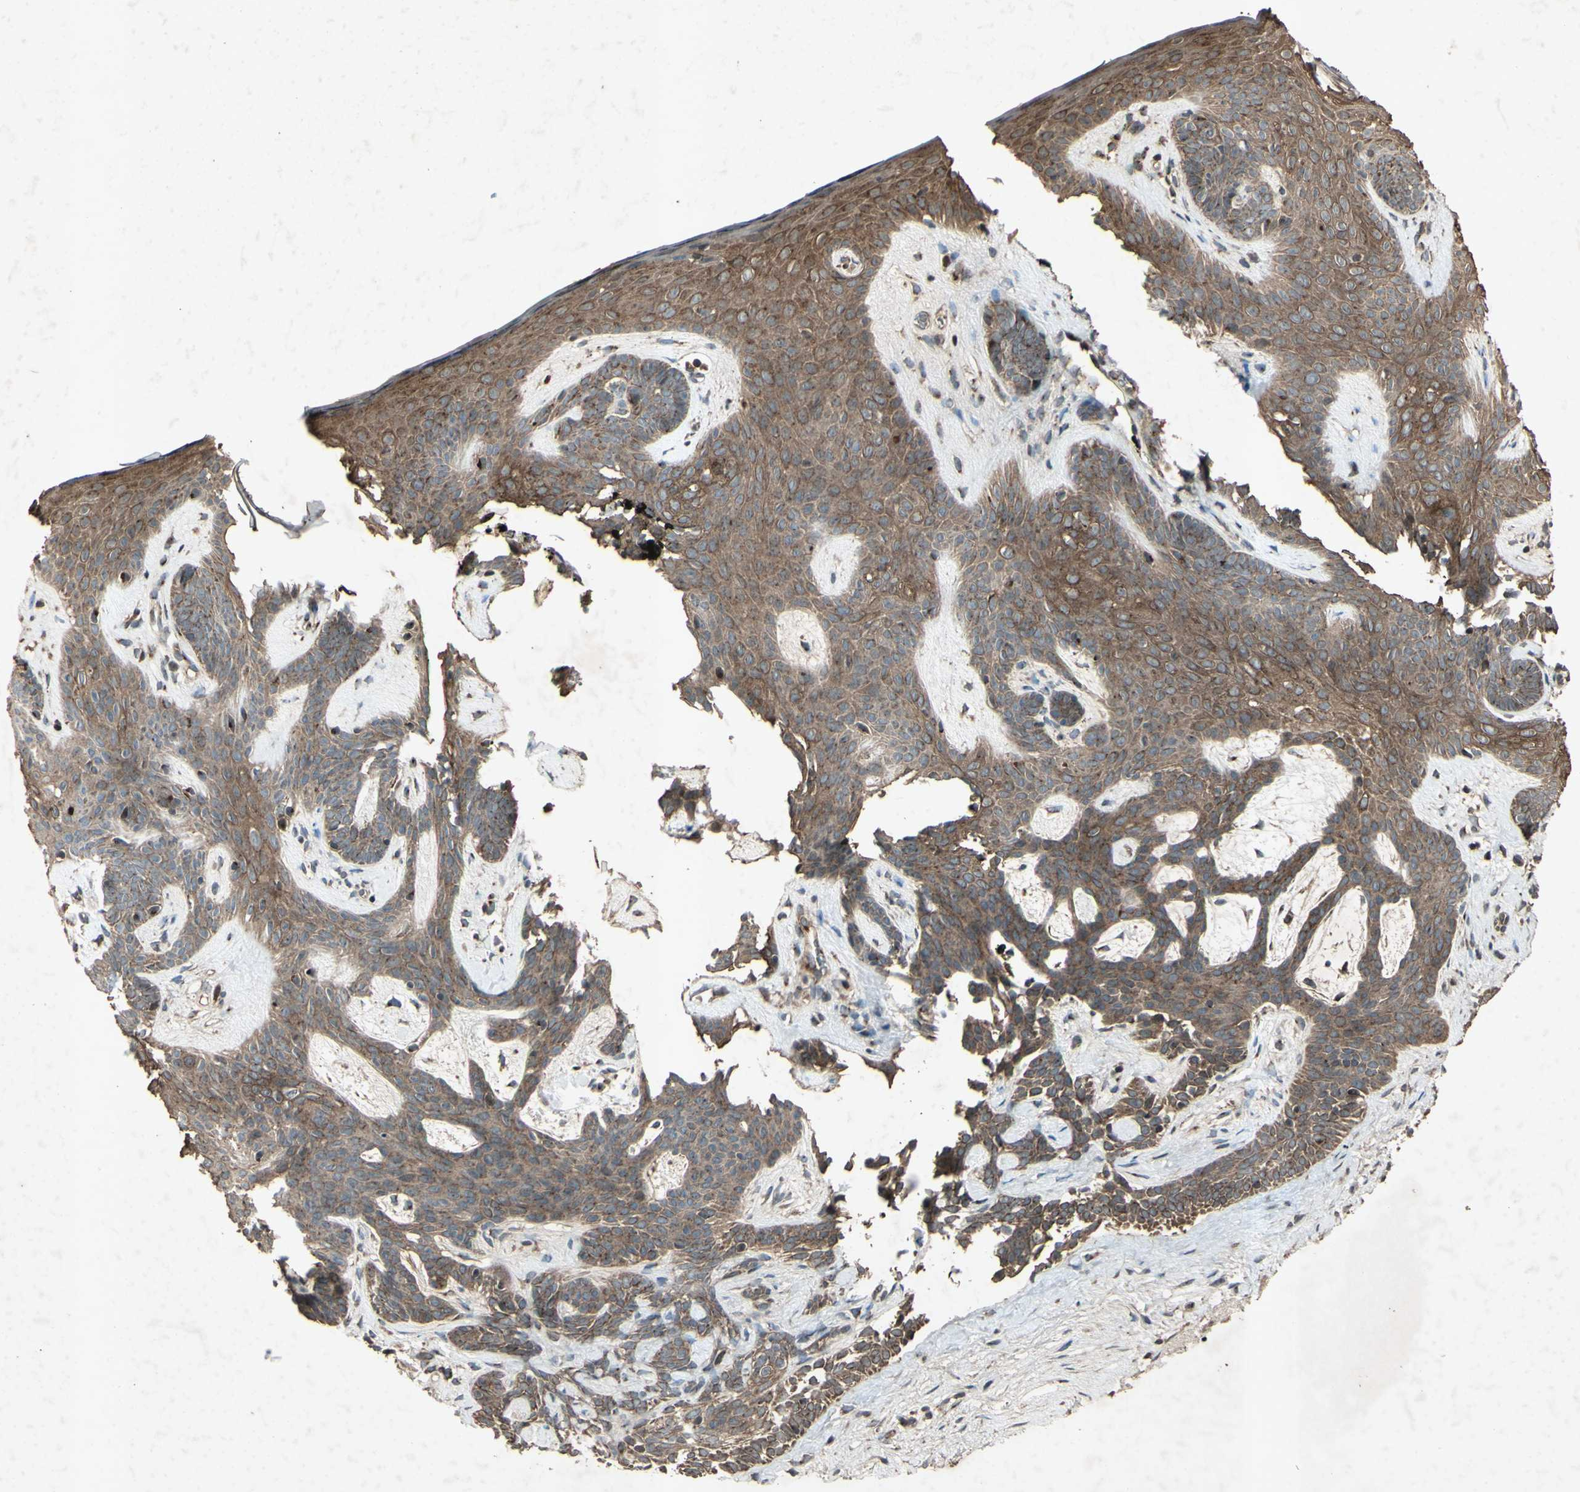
{"staining": {"intensity": "moderate", "quantity": ">75%", "location": "cytoplasmic/membranous"}, "tissue": "skin cancer", "cell_type": "Tumor cells", "image_type": "cancer", "snomed": [{"axis": "morphology", "description": "Developmental malformation"}, {"axis": "morphology", "description": "Basal cell carcinoma"}, {"axis": "topography", "description": "Skin"}], "caption": "The photomicrograph shows immunohistochemical staining of skin basal cell carcinoma. There is moderate cytoplasmic/membranous staining is identified in about >75% of tumor cells. Nuclei are stained in blue.", "gene": "AP1G1", "patient": {"sex": "female", "age": 62}}